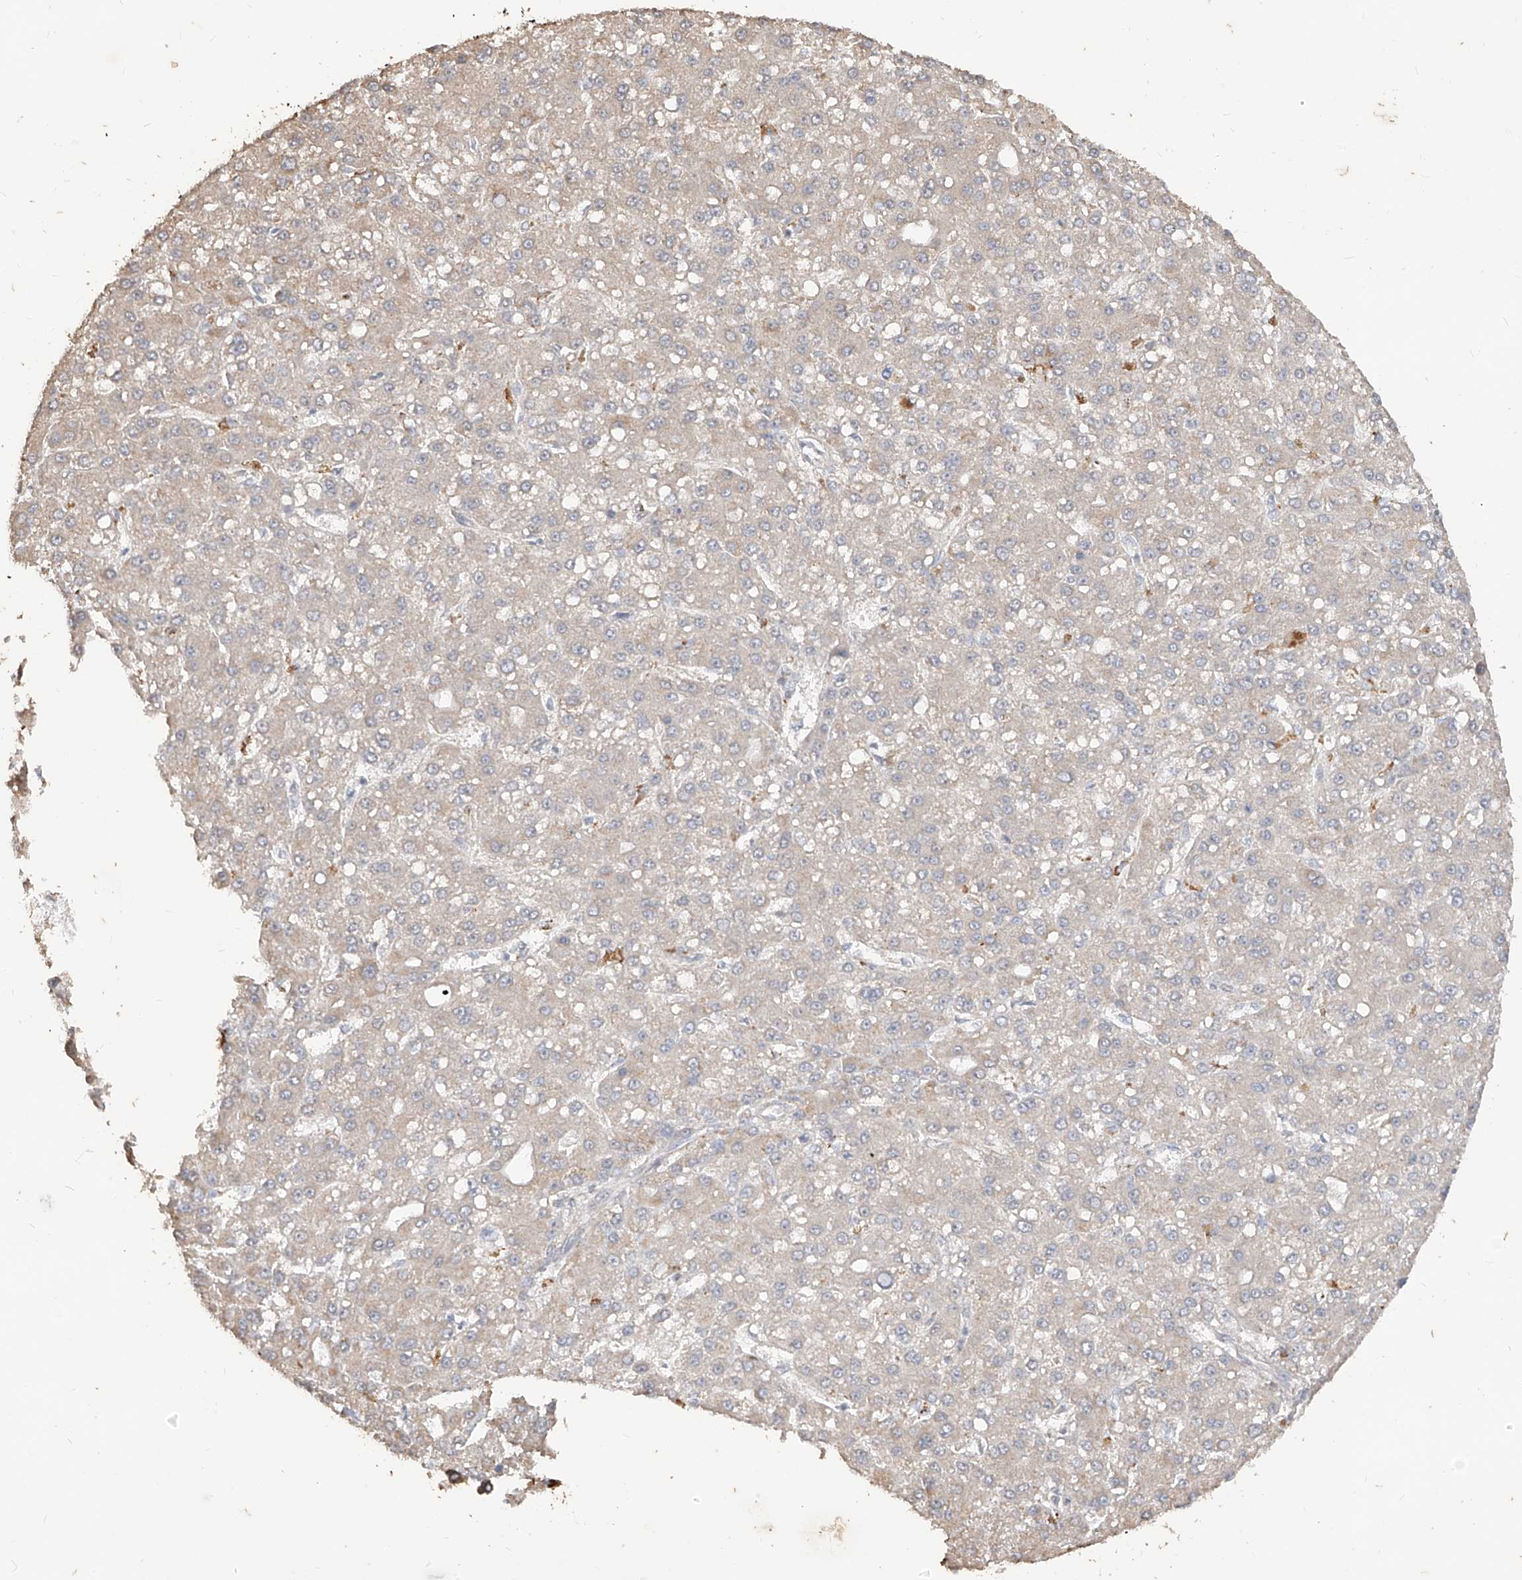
{"staining": {"intensity": "negative", "quantity": "none", "location": "none"}, "tissue": "liver cancer", "cell_type": "Tumor cells", "image_type": "cancer", "snomed": [{"axis": "morphology", "description": "Carcinoma, Hepatocellular, NOS"}, {"axis": "topography", "description": "Liver"}], "caption": "Immunohistochemical staining of human hepatocellular carcinoma (liver) exhibits no significant staining in tumor cells.", "gene": "MTUS2", "patient": {"sex": "male", "age": 67}}